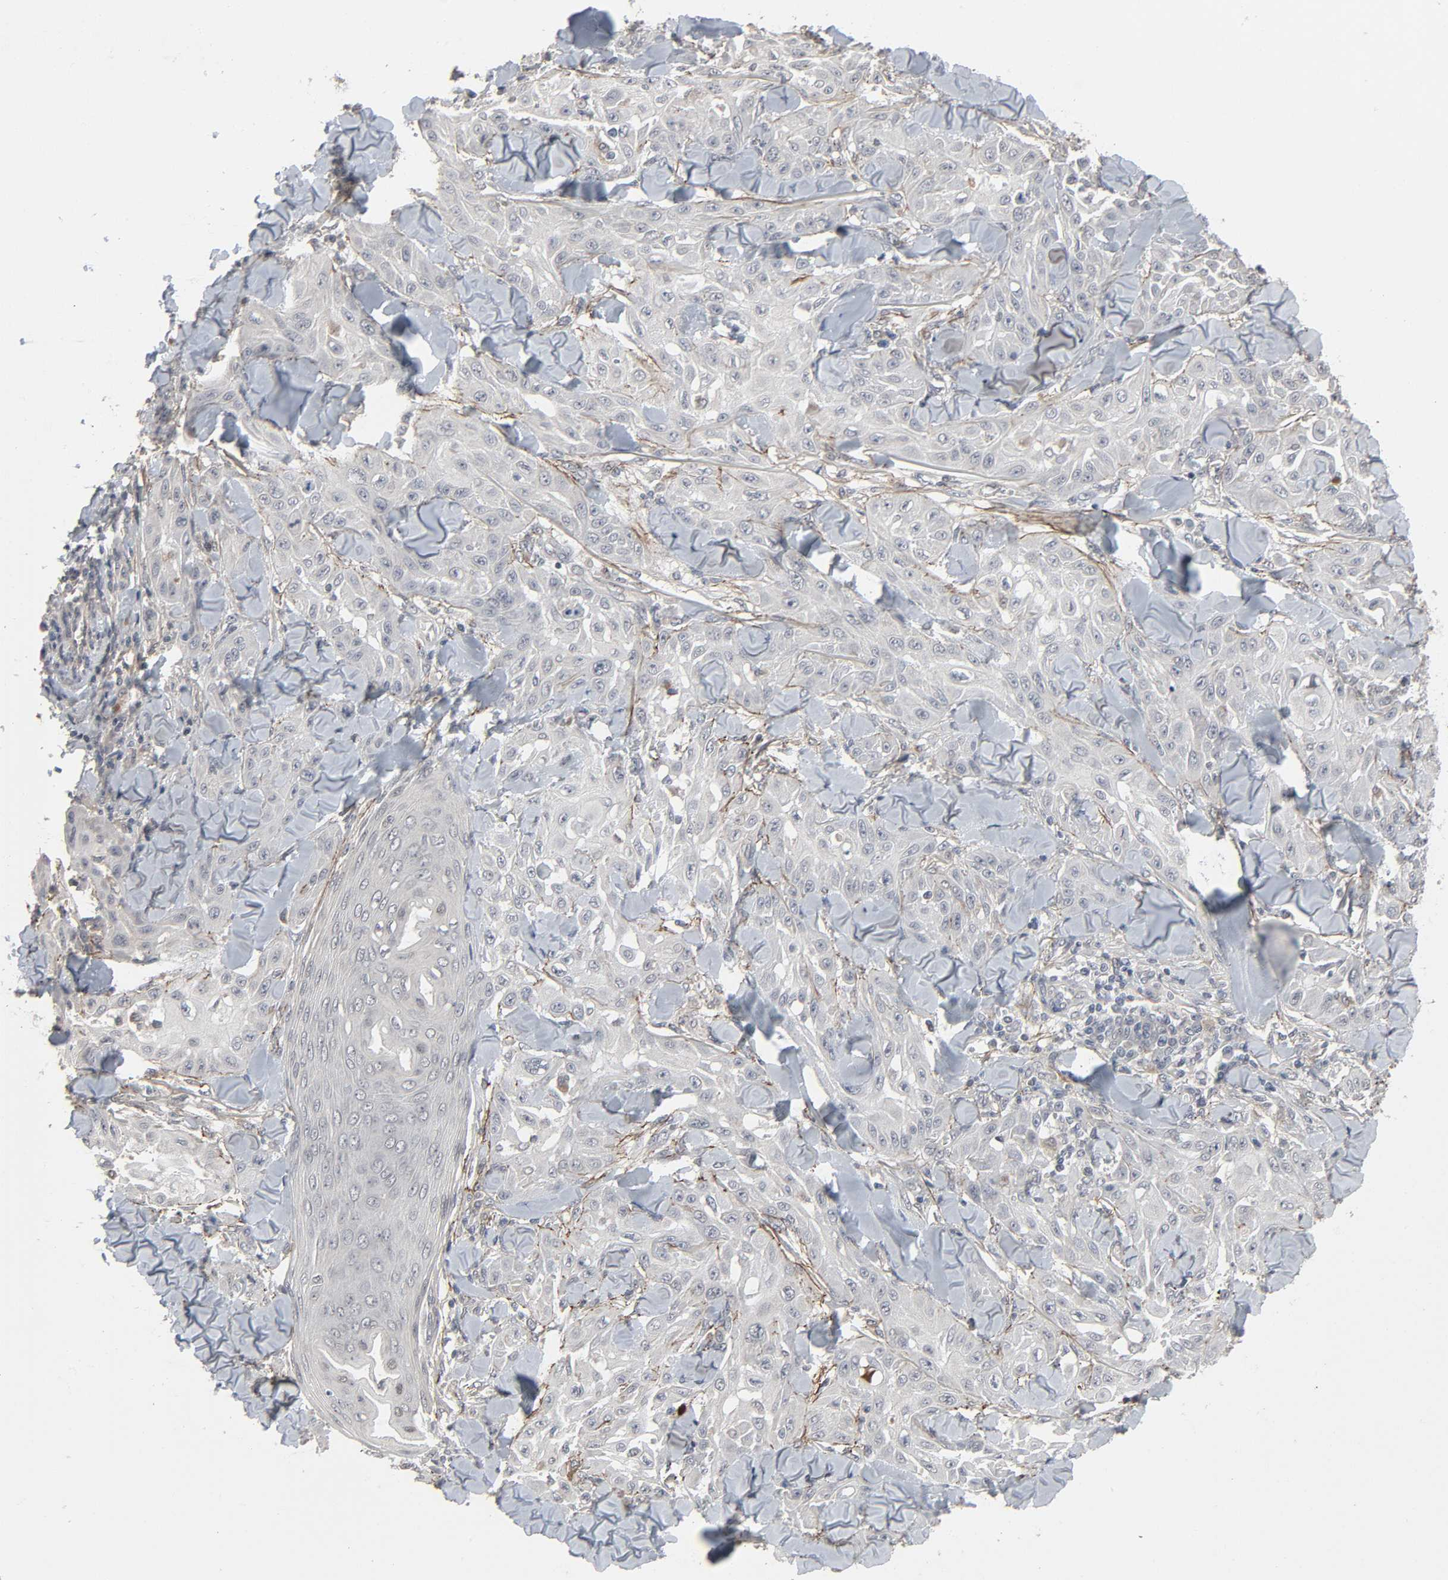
{"staining": {"intensity": "negative", "quantity": "none", "location": "none"}, "tissue": "skin cancer", "cell_type": "Tumor cells", "image_type": "cancer", "snomed": [{"axis": "morphology", "description": "Squamous cell carcinoma, NOS"}, {"axis": "topography", "description": "Skin"}], "caption": "Squamous cell carcinoma (skin) was stained to show a protein in brown. There is no significant expression in tumor cells. (DAB IHC with hematoxylin counter stain).", "gene": "ZNF222", "patient": {"sex": "male", "age": 24}}